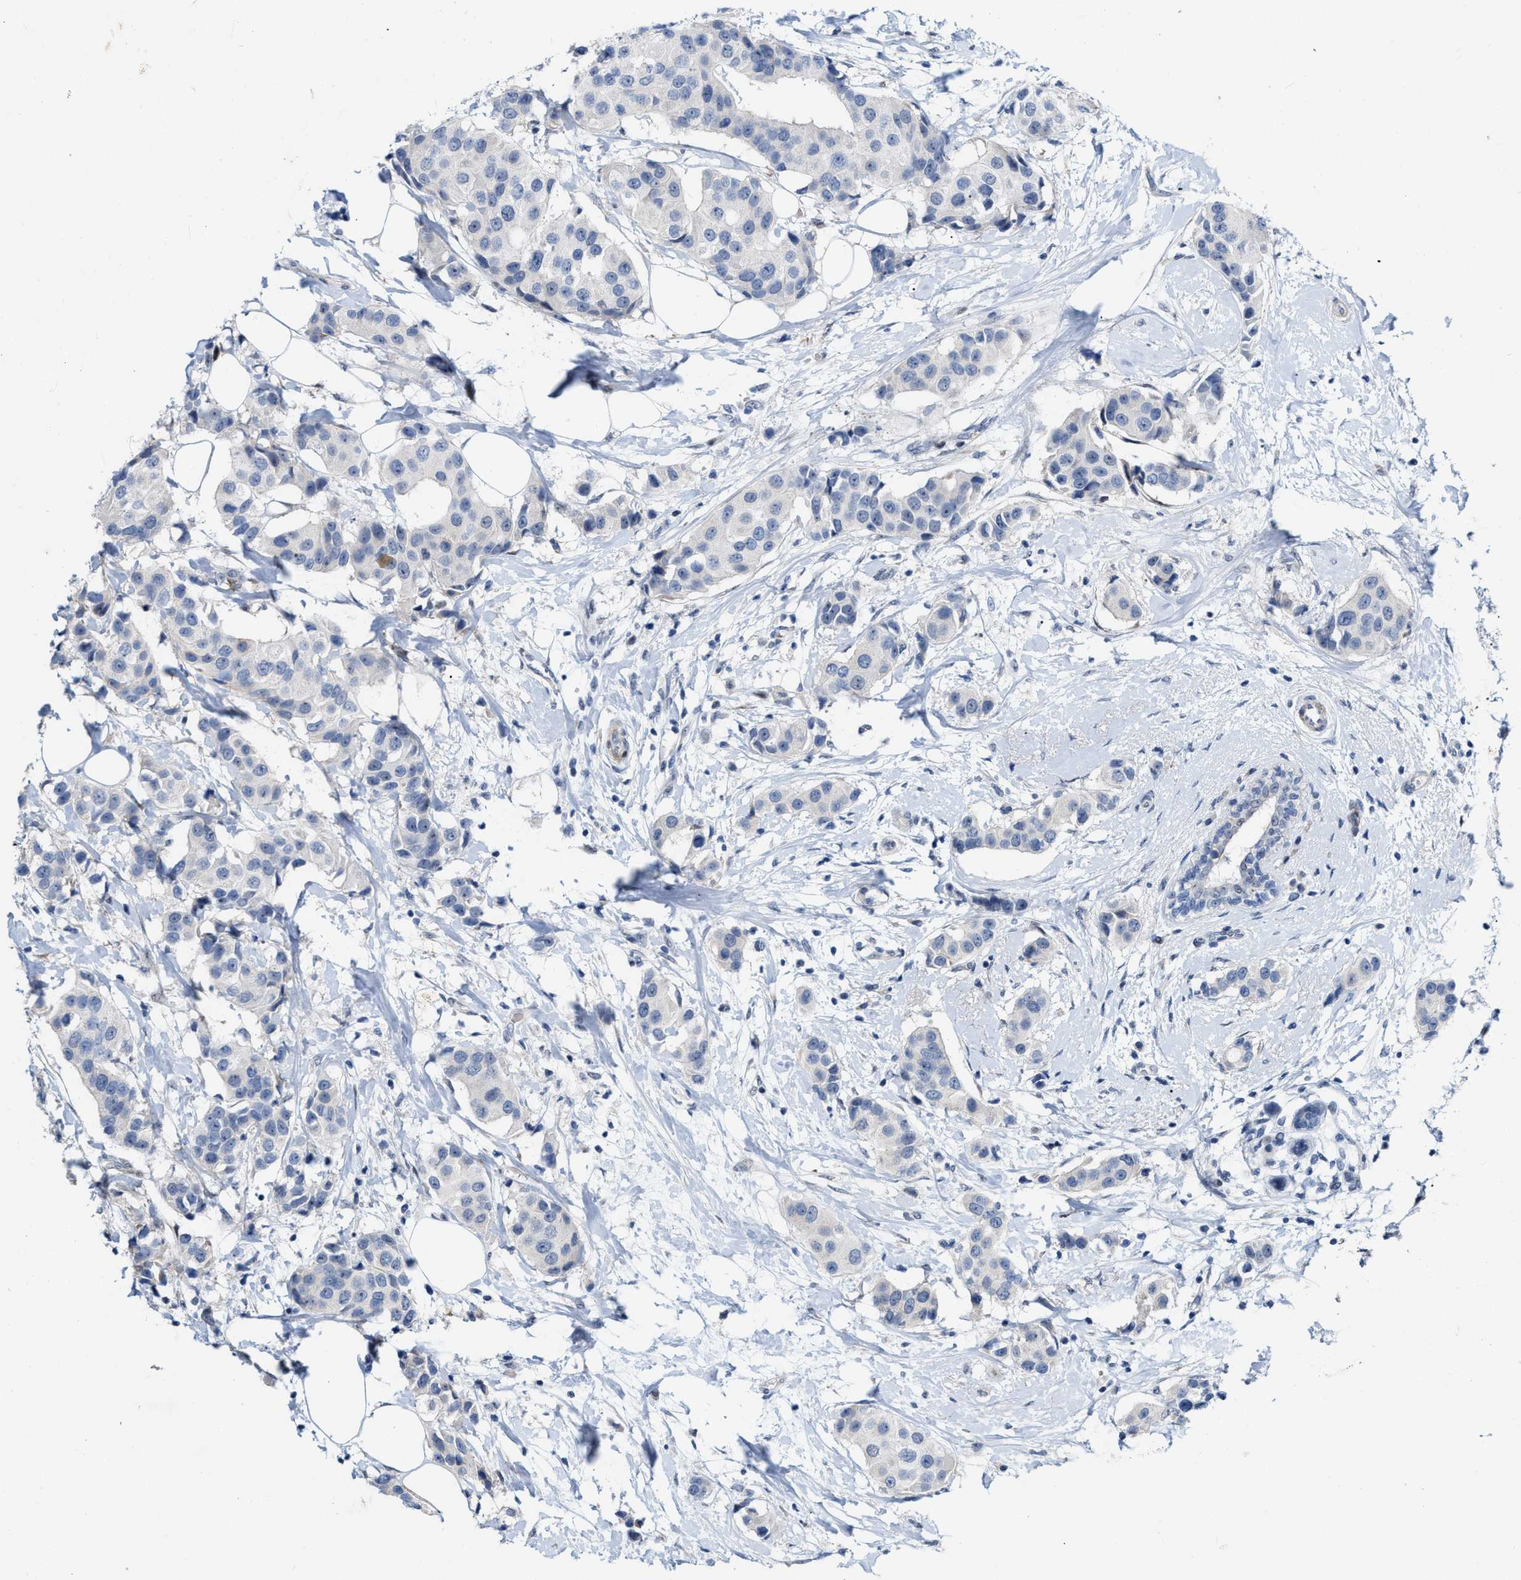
{"staining": {"intensity": "negative", "quantity": "none", "location": "none"}, "tissue": "breast cancer", "cell_type": "Tumor cells", "image_type": "cancer", "snomed": [{"axis": "morphology", "description": "Normal tissue, NOS"}, {"axis": "morphology", "description": "Duct carcinoma"}, {"axis": "topography", "description": "Breast"}], "caption": "Tumor cells are negative for brown protein staining in intraductal carcinoma (breast).", "gene": "POLR1F", "patient": {"sex": "female", "age": 39}}